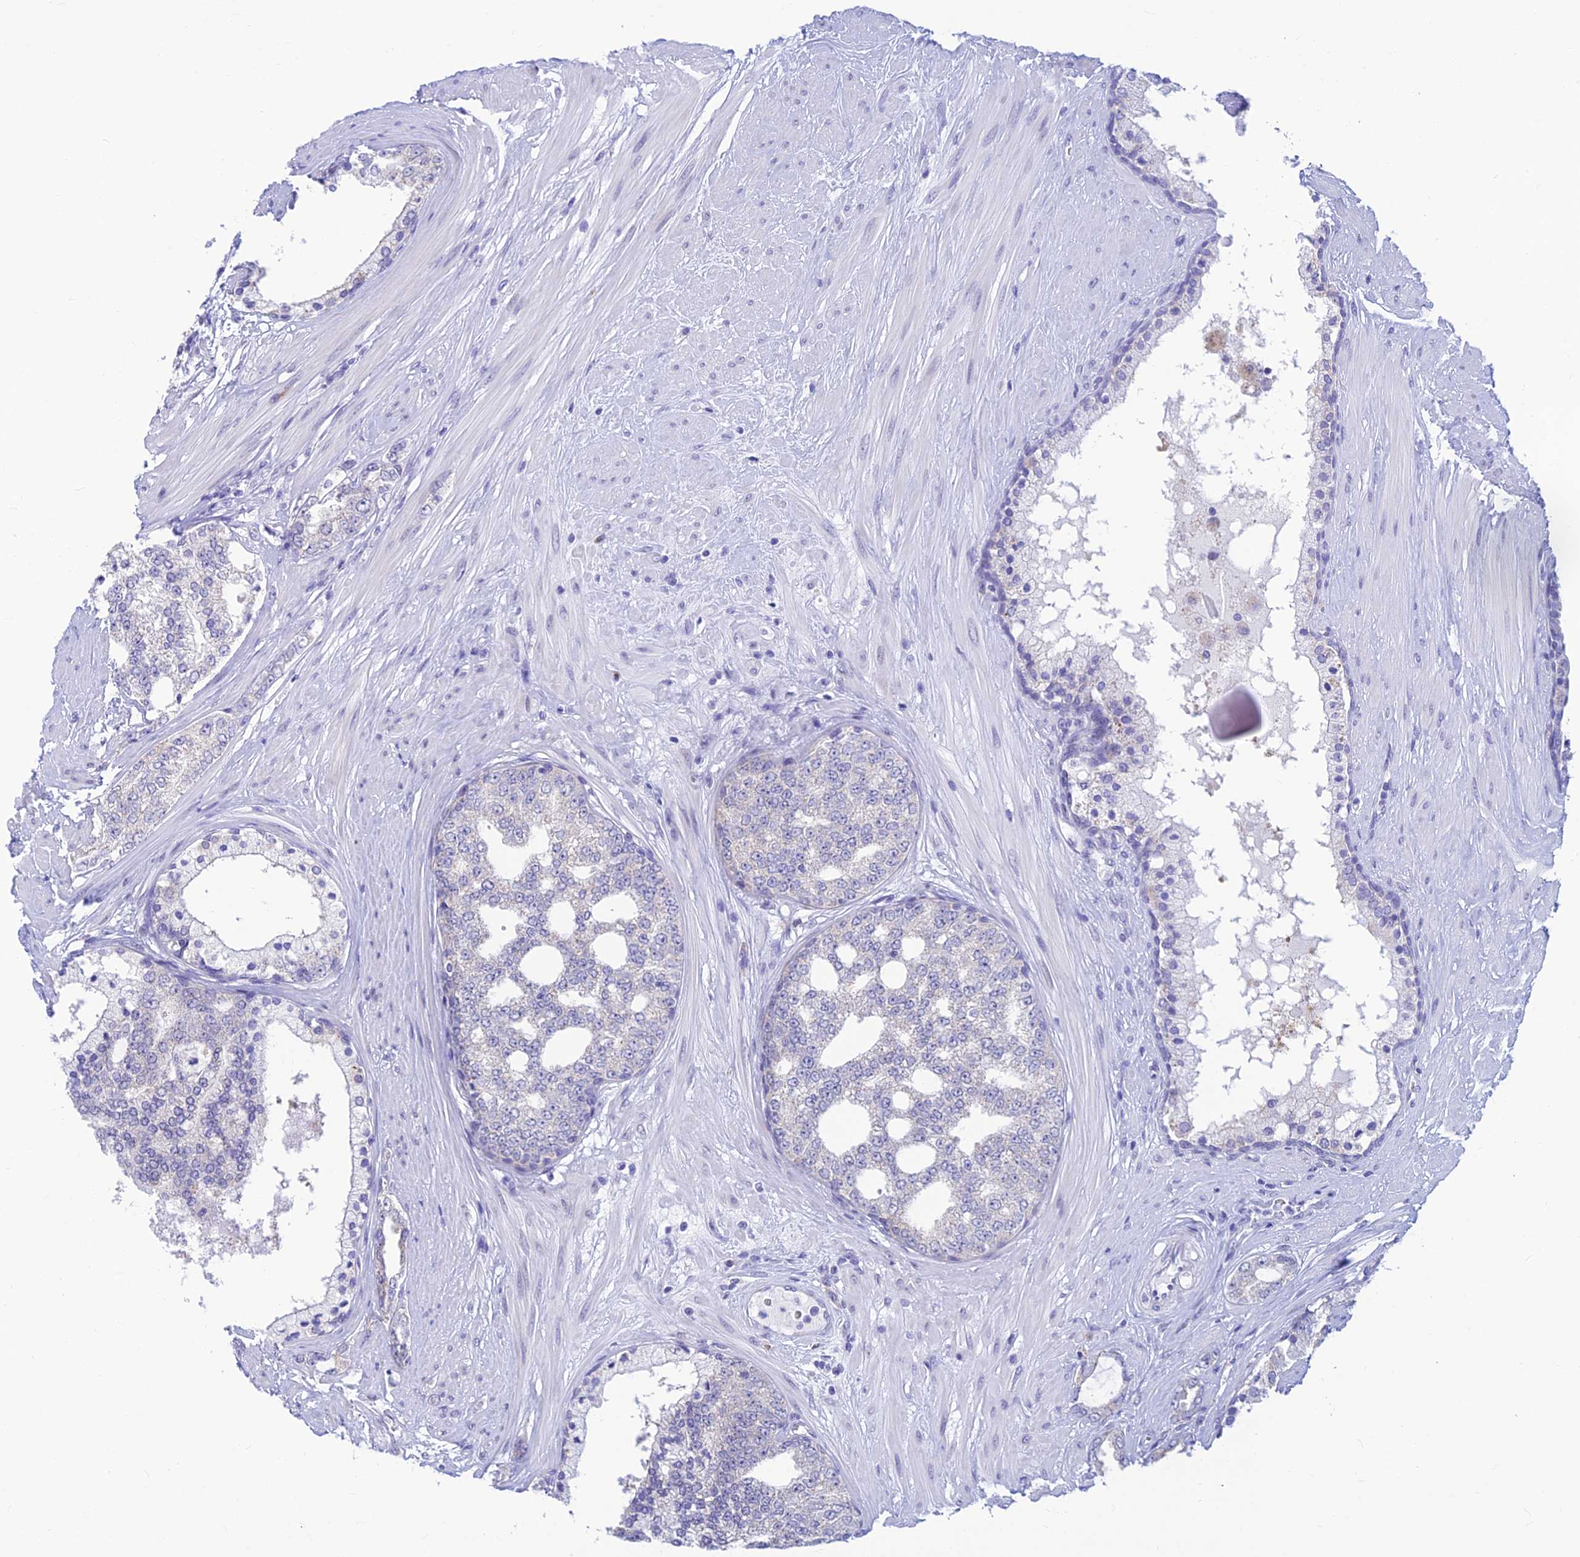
{"staining": {"intensity": "negative", "quantity": "none", "location": "none"}, "tissue": "prostate cancer", "cell_type": "Tumor cells", "image_type": "cancer", "snomed": [{"axis": "morphology", "description": "Adenocarcinoma, High grade"}, {"axis": "topography", "description": "Prostate"}], "caption": "IHC micrograph of prostate cancer stained for a protein (brown), which reveals no positivity in tumor cells.", "gene": "INKA1", "patient": {"sex": "male", "age": 64}}